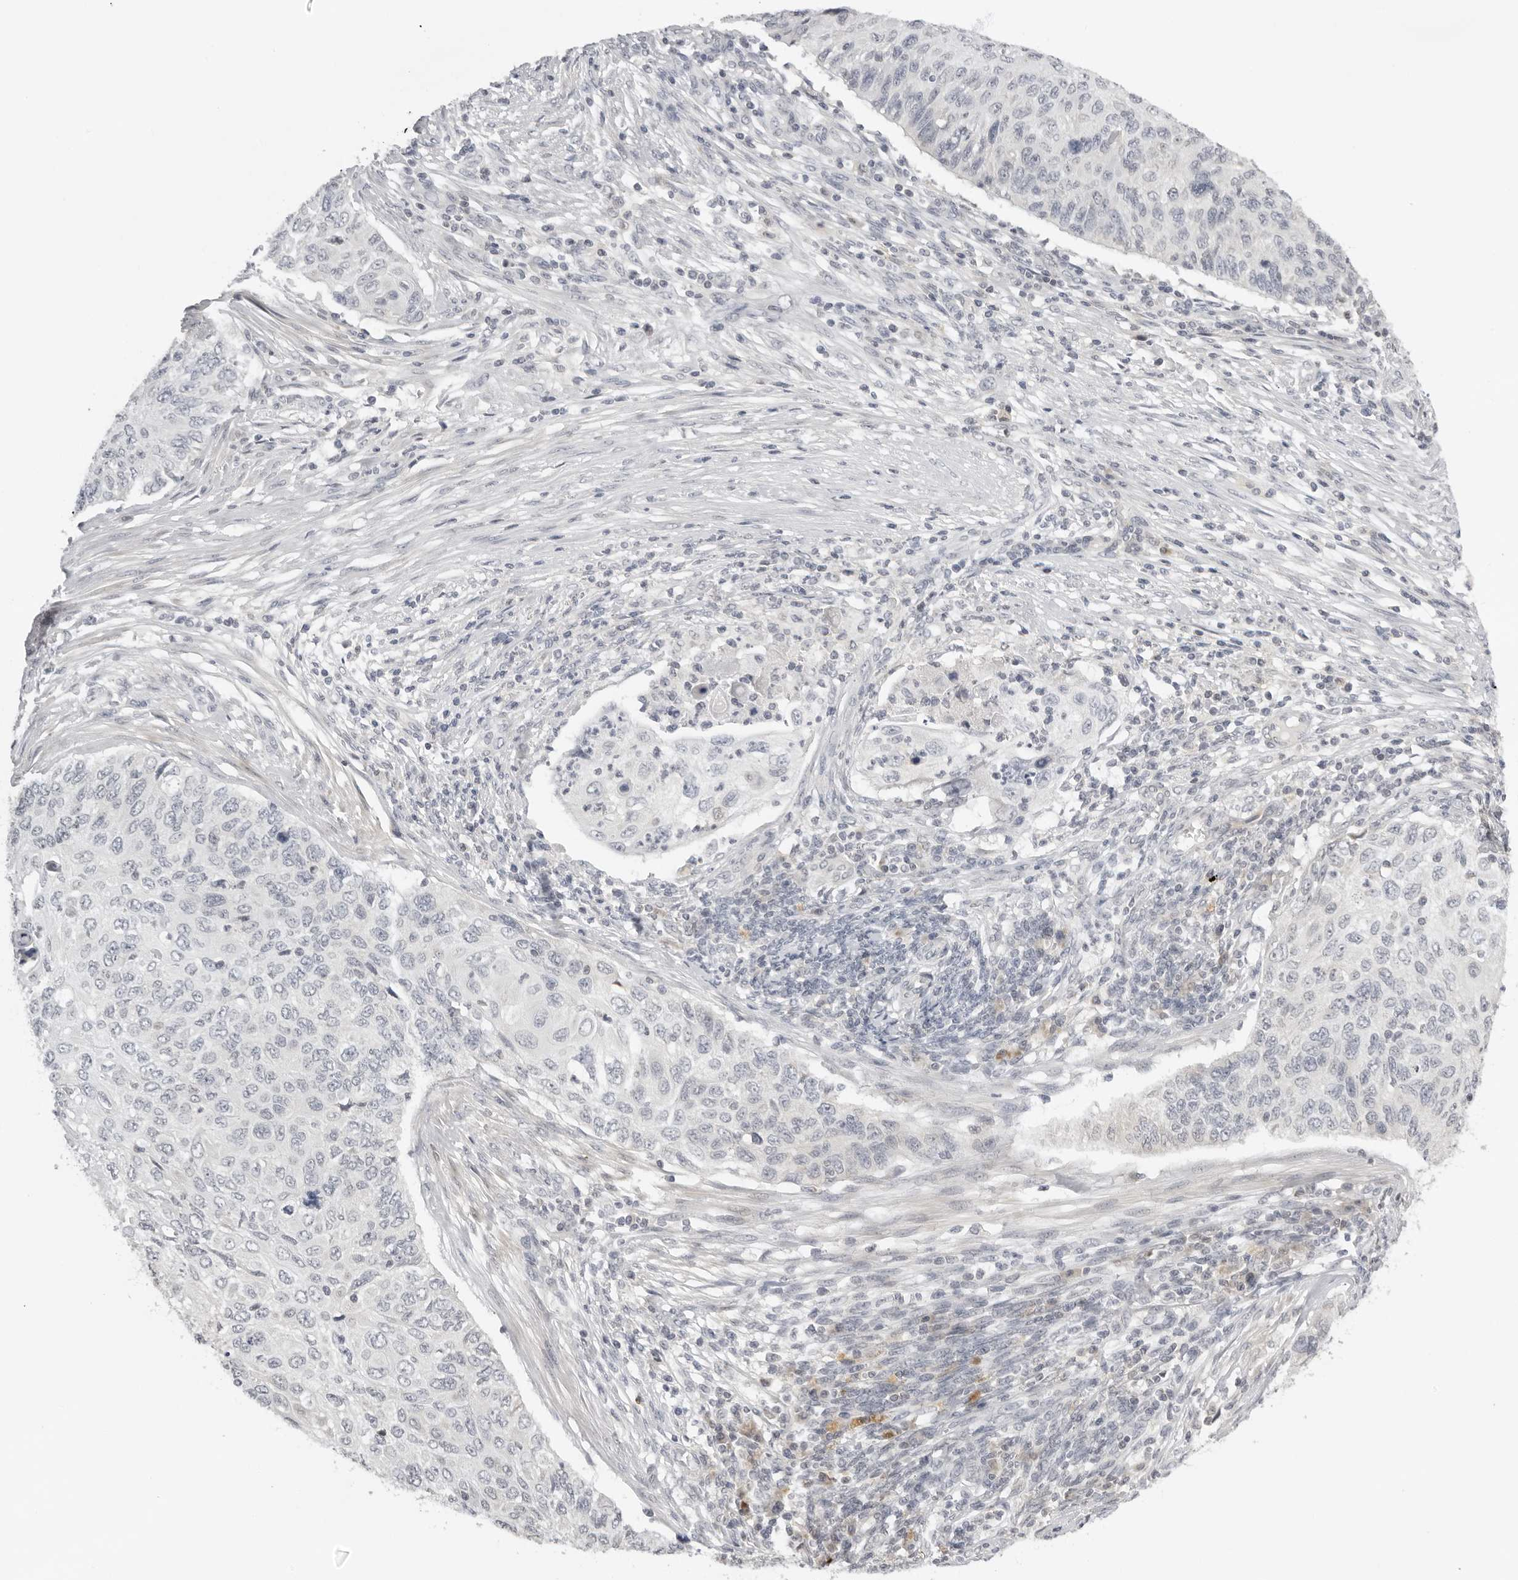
{"staining": {"intensity": "negative", "quantity": "none", "location": "none"}, "tissue": "cervical cancer", "cell_type": "Tumor cells", "image_type": "cancer", "snomed": [{"axis": "morphology", "description": "Squamous cell carcinoma, NOS"}, {"axis": "topography", "description": "Cervix"}], "caption": "High power microscopy histopathology image of an immunohistochemistry (IHC) micrograph of cervical cancer, revealing no significant staining in tumor cells.", "gene": "ACP6", "patient": {"sex": "female", "age": 70}}